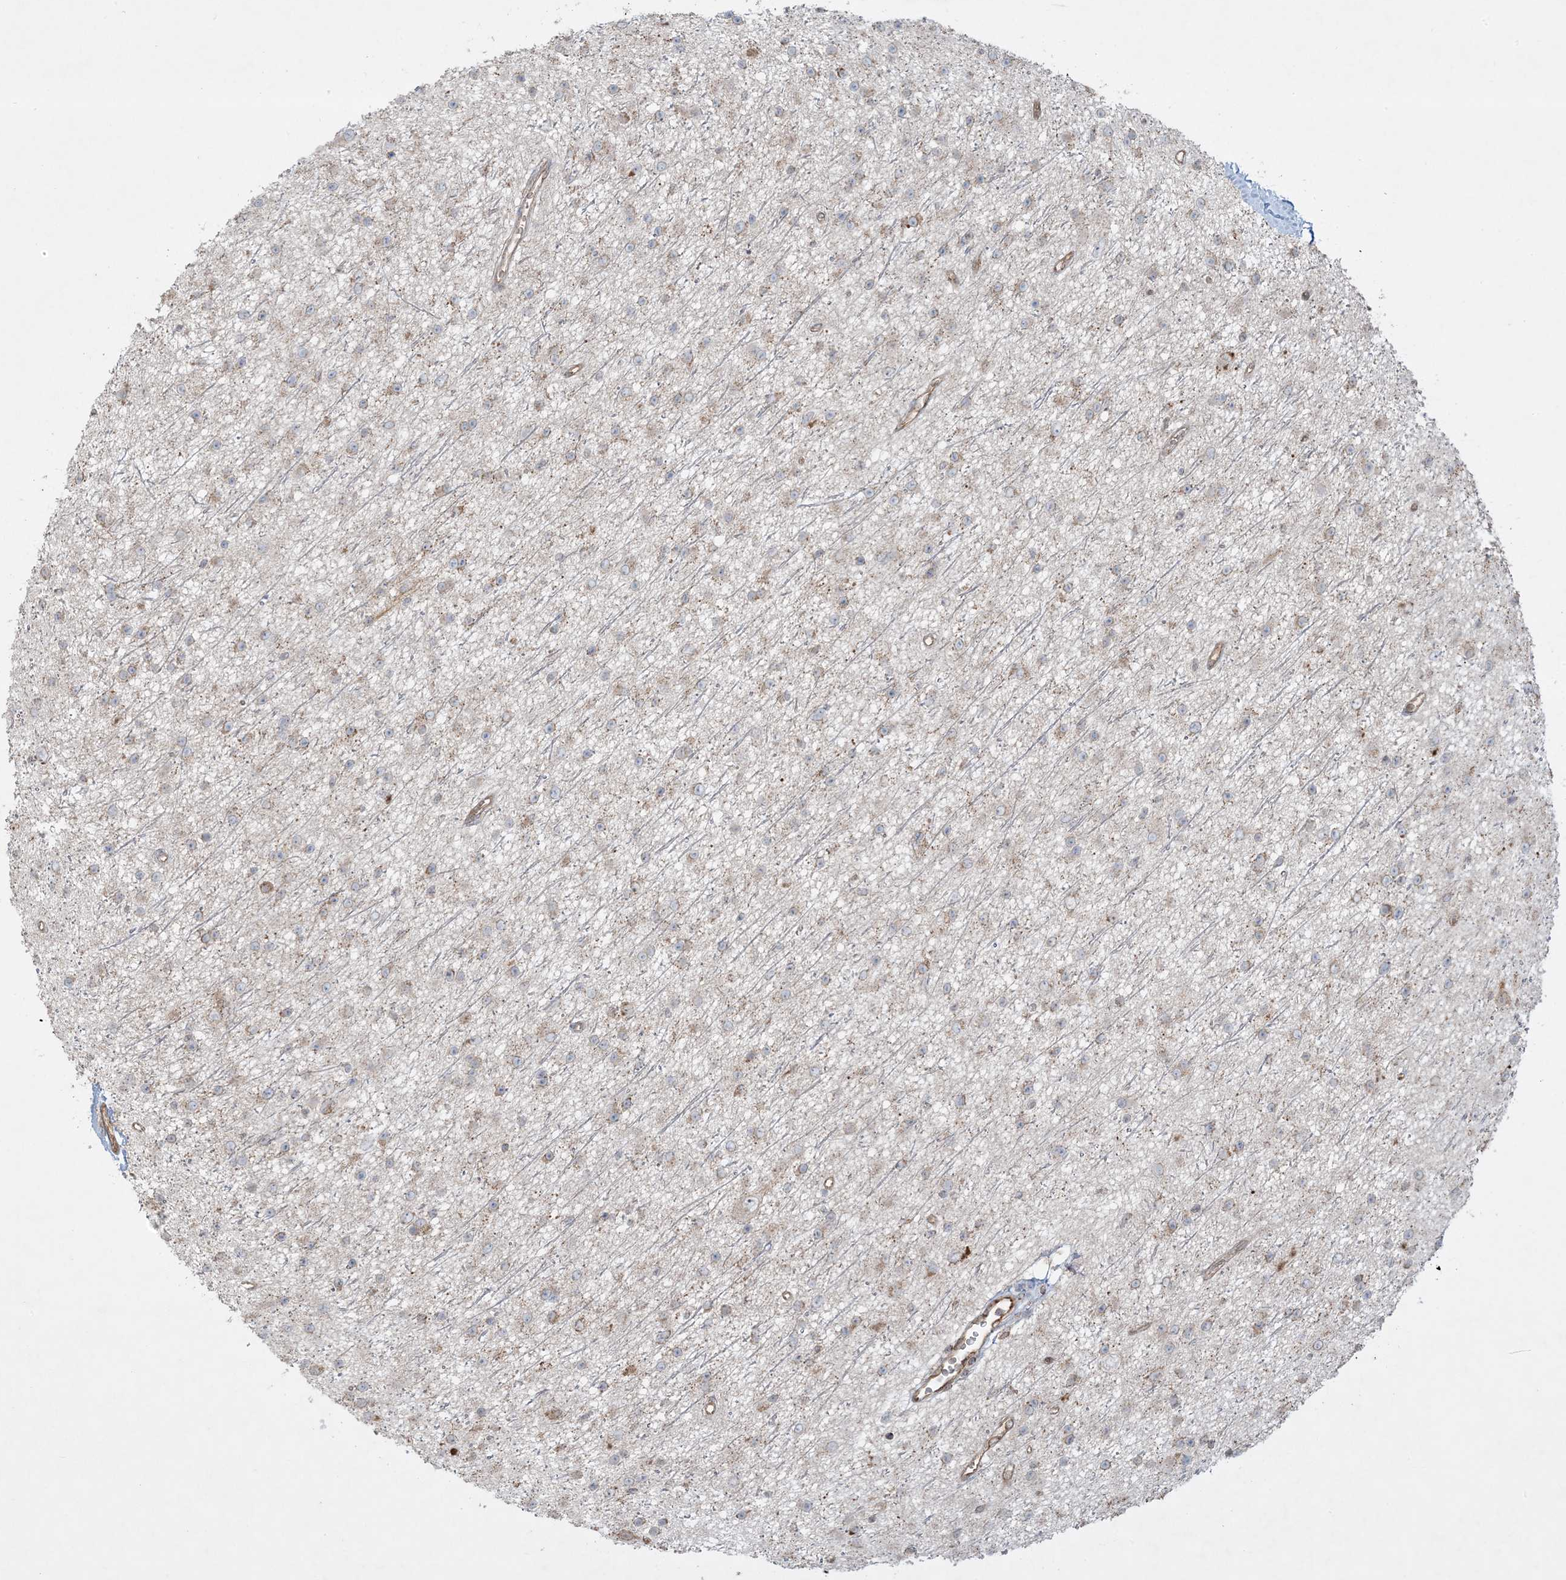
{"staining": {"intensity": "weak", "quantity": "25%-75%", "location": "cytoplasmic/membranous"}, "tissue": "glioma", "cell_type": "Tumor cells", "image_type": "cancer", "snomed": [{"axis": "morphology", "description": "Glioma, malignant, Low grade"}, {"axis": "topography", "description": "Cerebral cortex"}], "caption": "A histopathology image of human glioma stained for a protein exhibits weak cytoplasmic/membranous brown staining in tumor cells.", "gene": "PPM1F", "patient": {"sex": "female", "age": 39}}